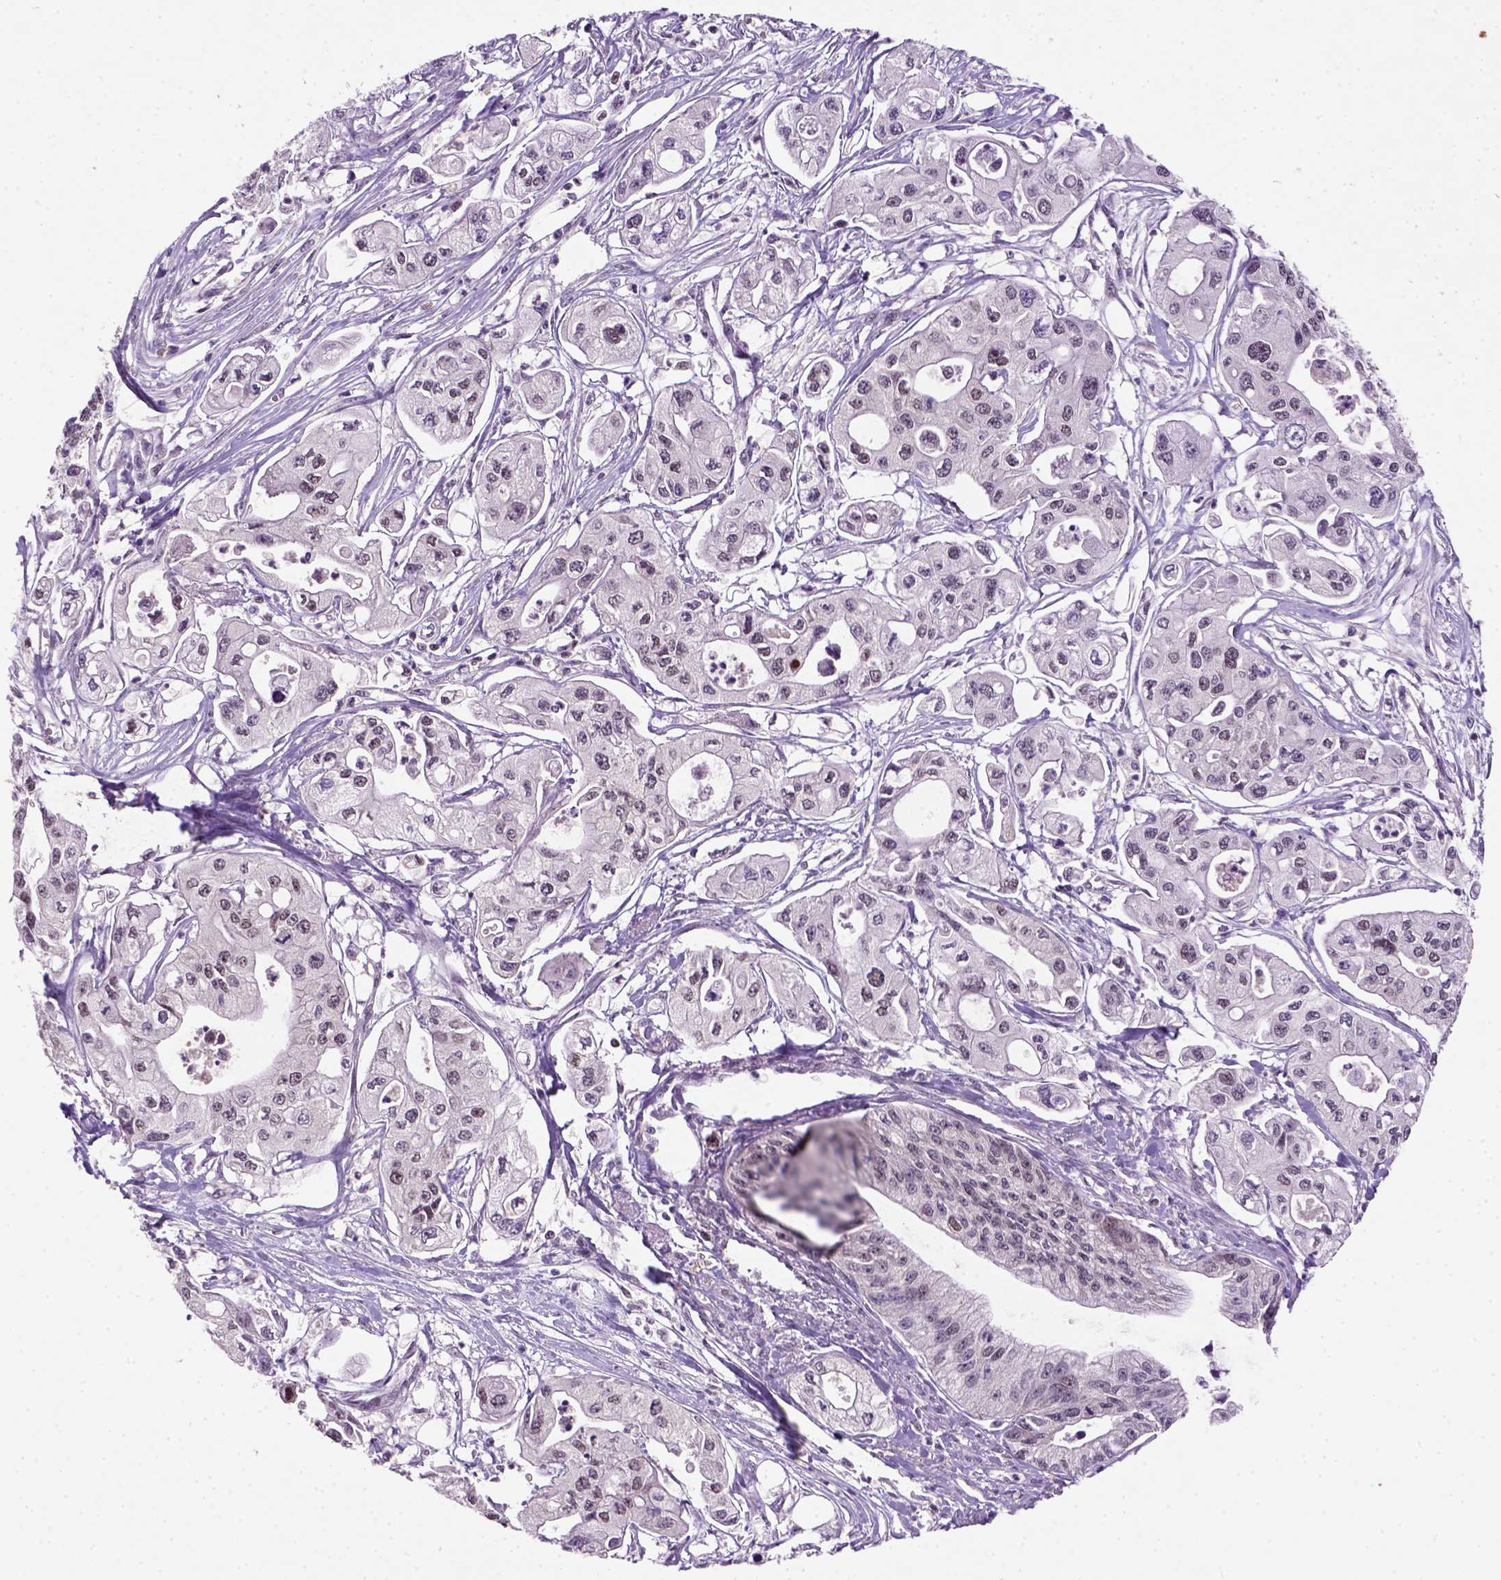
{"staining": {"intensity": "negative", "quantity": "none", "location": "none"}, "tissue": "pancreatic cancer", "cell_type": "Tumor cells", "image_type": "cancer", "snomed": [{"axis": "morphology", "description": "Adenocarcinoma, NOS"}, {"axis": "topography", "description": "Pancreas"}], "caption": "Human pancreatic adenocarcinoma stained for a protein using IHC reveals no staining in tumor cells.", "gene": "MGMT", "patient": {"sex": "male", "age": 70}}